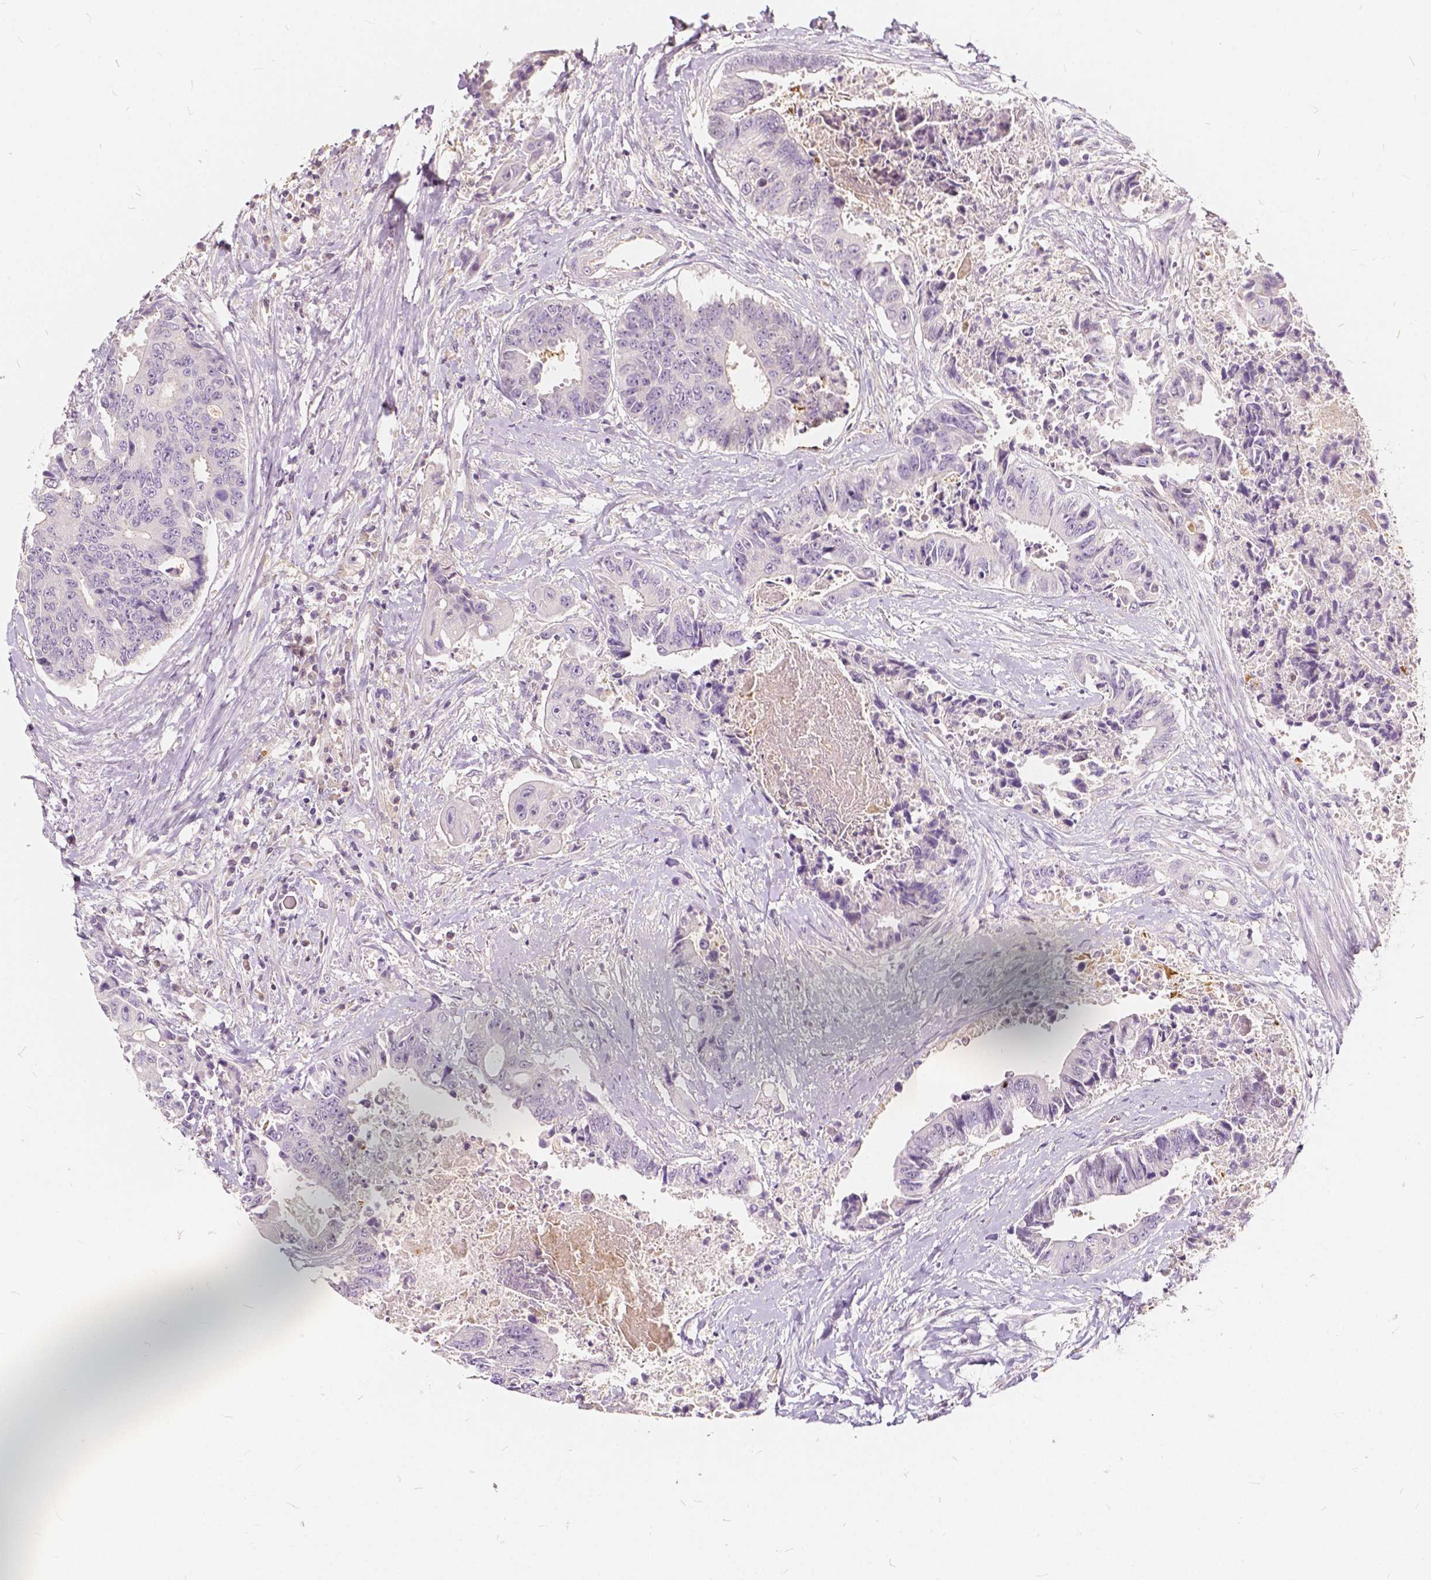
{"staining": {"intensity": "negative", "quantity": "none", "location": "none"}, "tissue": "colorectal cancer", "cell_type": "Tumor cells", "image_type": "cancer", "snomed": [{"axis": "morphology", "description": "Adenocarcinoma, NOS"}, {"axis": "topography", "description": "Rectum"}], "caption": "The image displays no staining of tumor cells in colorectal cancer.", "gene": "KIAA0513", "patient": {"sex": "male", "age": 54}}